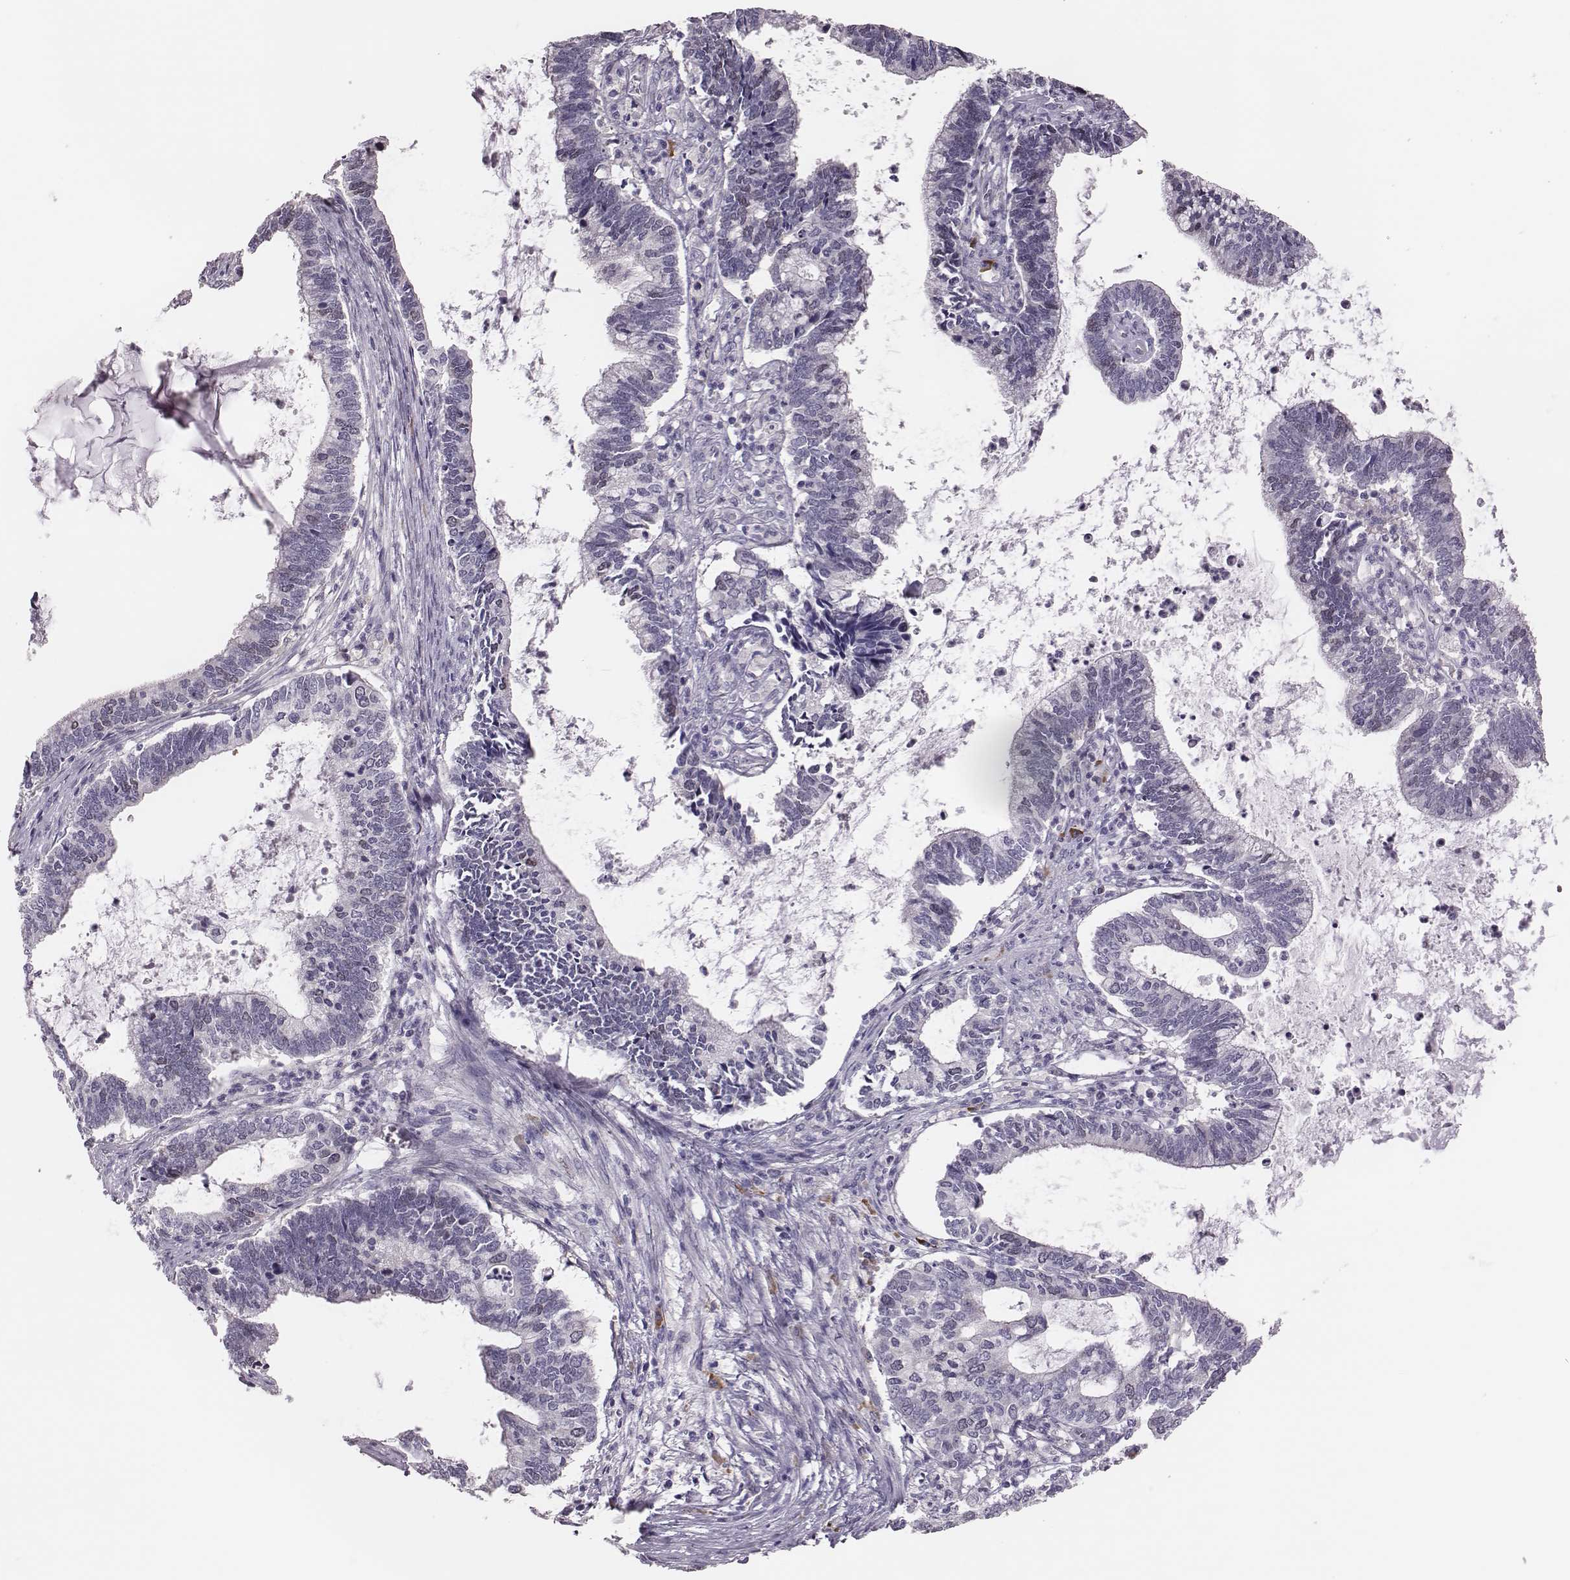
{"staining": {"intensity": "negative", "quantity": "none", "location": "none"}, "tissue": "cervical cancer", "cell_type": "Tumor cells", "image_type": "cancer", "snomed": [{"axis": "morphology", "description": "Adenocarcinoma, NOS"}, {"axis": "topography", "description": "Cervix"}], "caption": "There is no significant expression in tumor cells of cervical cancer (adenocarcinoma).", "gene": "PBK", "patient": {"sex": "female", "age": 42}}